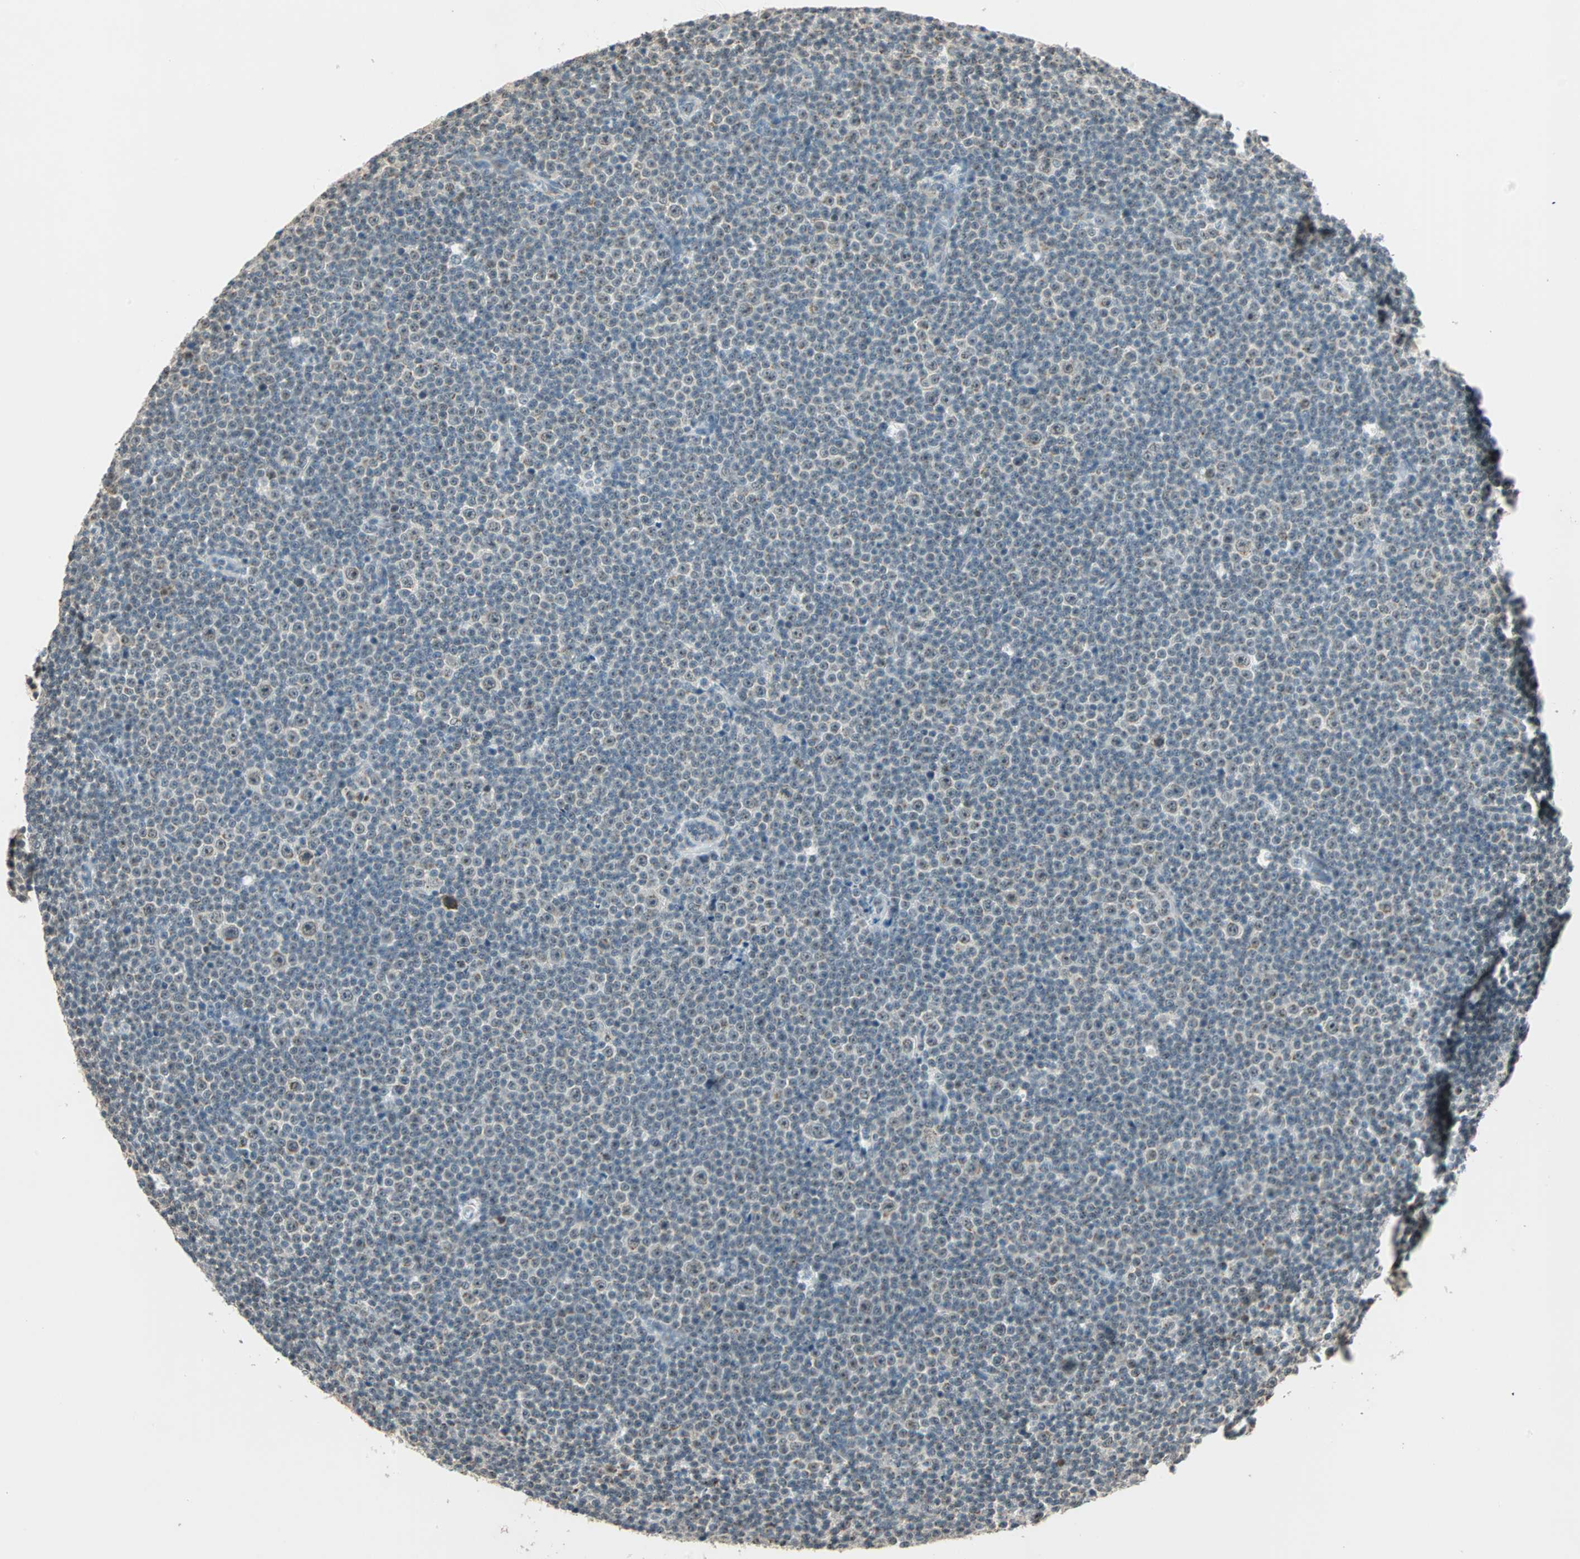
{"staining": {"intensity": "weak", "quantity": "<25%", "location": "nuclear"}, "tissue": "lymphoma", "cell_type": "Tumor cells", "image_type": "cancer", "snomed": [{"axis": "morphology", "description": "Malignant lymphoma, non-Hodgkin's type, Low grade"}, {"axis": "topography", "description": "Lymph node"}], "caption": "Immunohistochemistry photomicrograph of neoplastic tissue: human lymphoma stained with DAB reveals no significant protein positivity in tumor cells.", "gene": "PRDM2", "patient": {"sex": "female", "age": 67}}